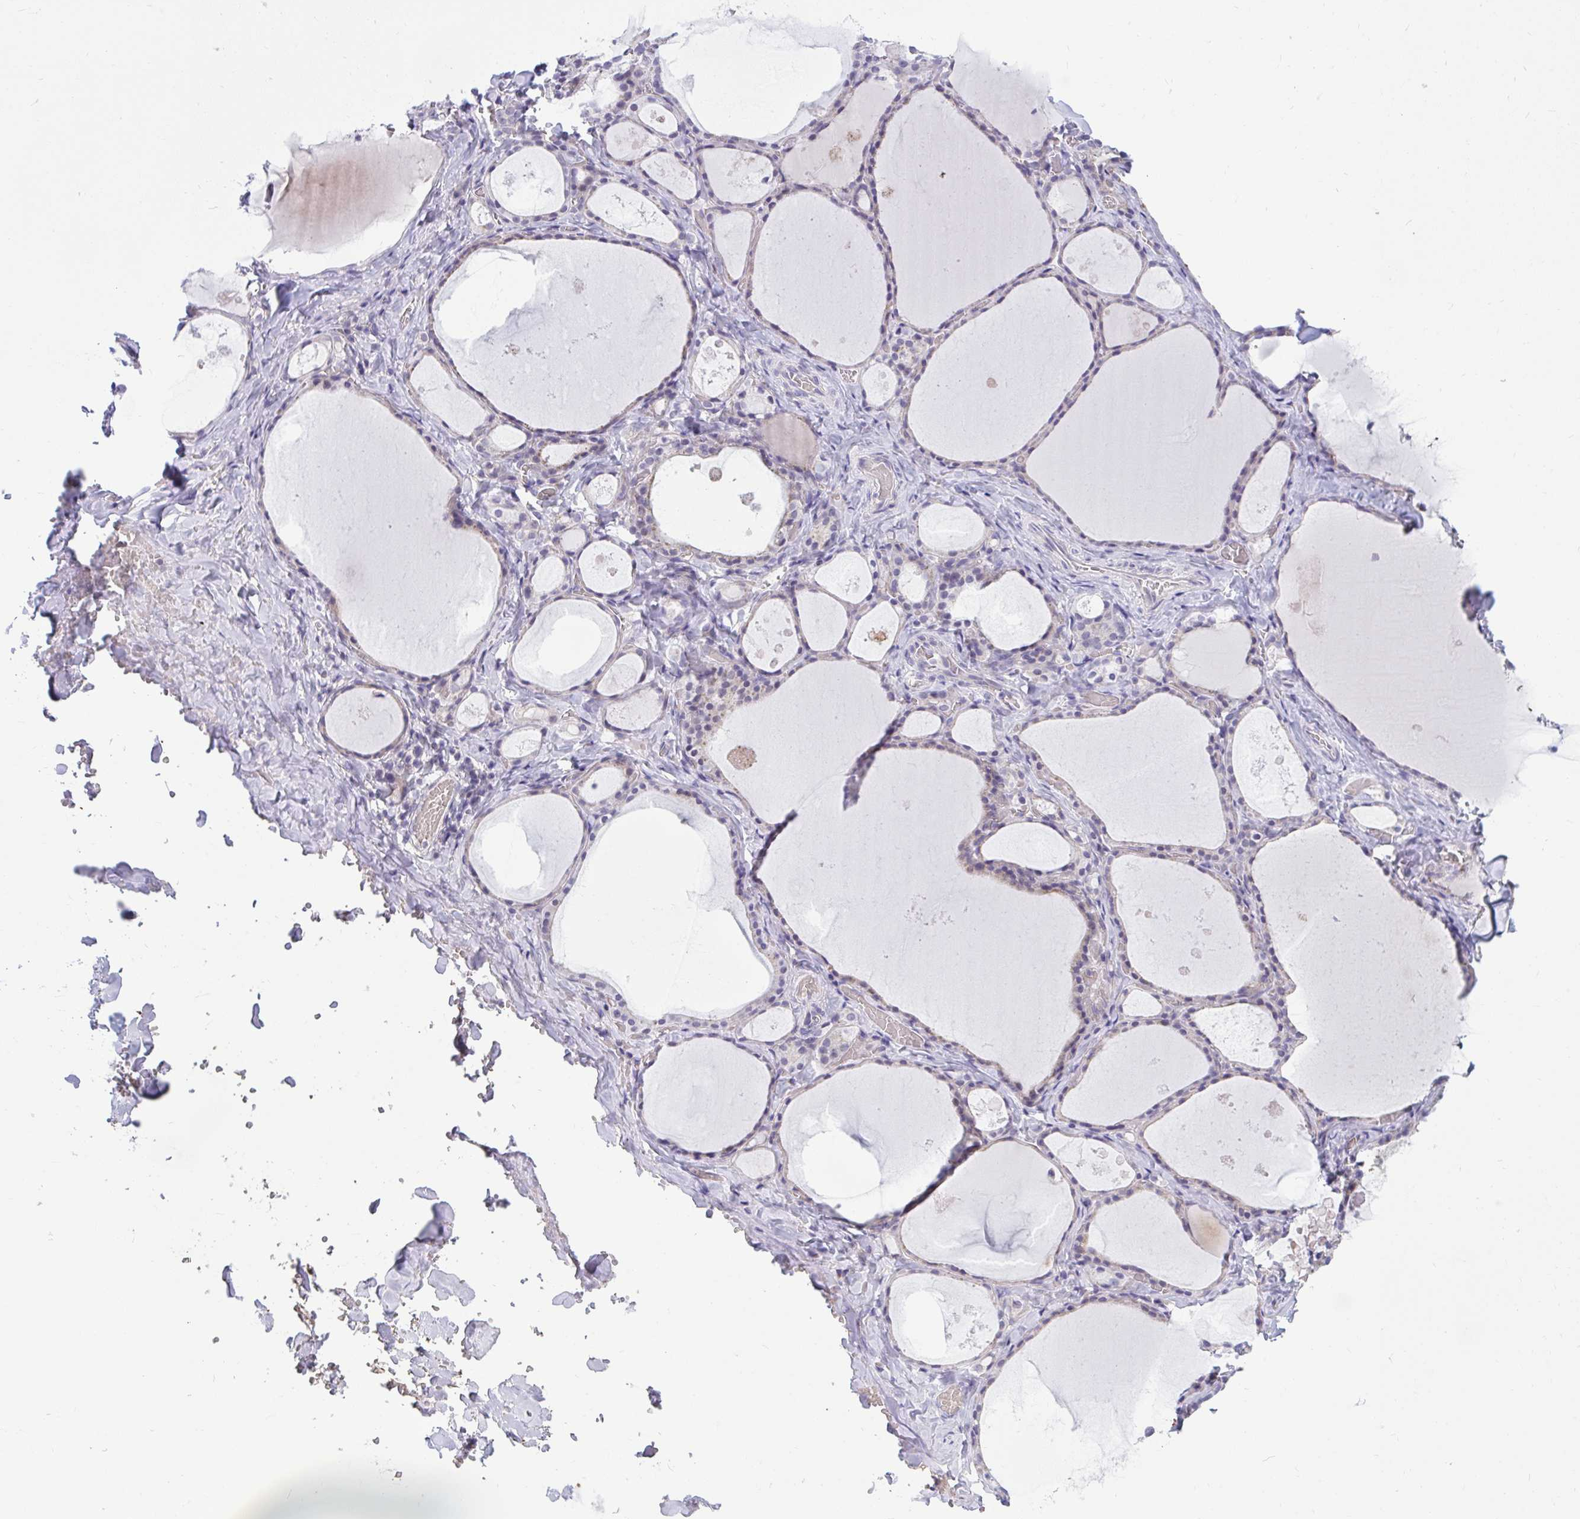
{"staining": {"intensity": "weak", "quantity": "<25%", "location": "cytoplasmic/membranous"}, "tissue": "thyroid gland", "cell_type": "Glandular cells", "image_type": "normal", "snomed": [{"axis": "morphology", "description": "Normal tissue, NOS"}, {"axis": "topography", "description": "Thyroid gland"}], "caption": "High power microscopy image of an immunohistochemistry (IHC) photomicrograph of normal thyroid gland, revealing no significant expression in glandular cells. (IHC, brightfield microscopy, high magnification).", "gene": "ZSCAN25", "patient": {"sex": "male", "age": 56}}